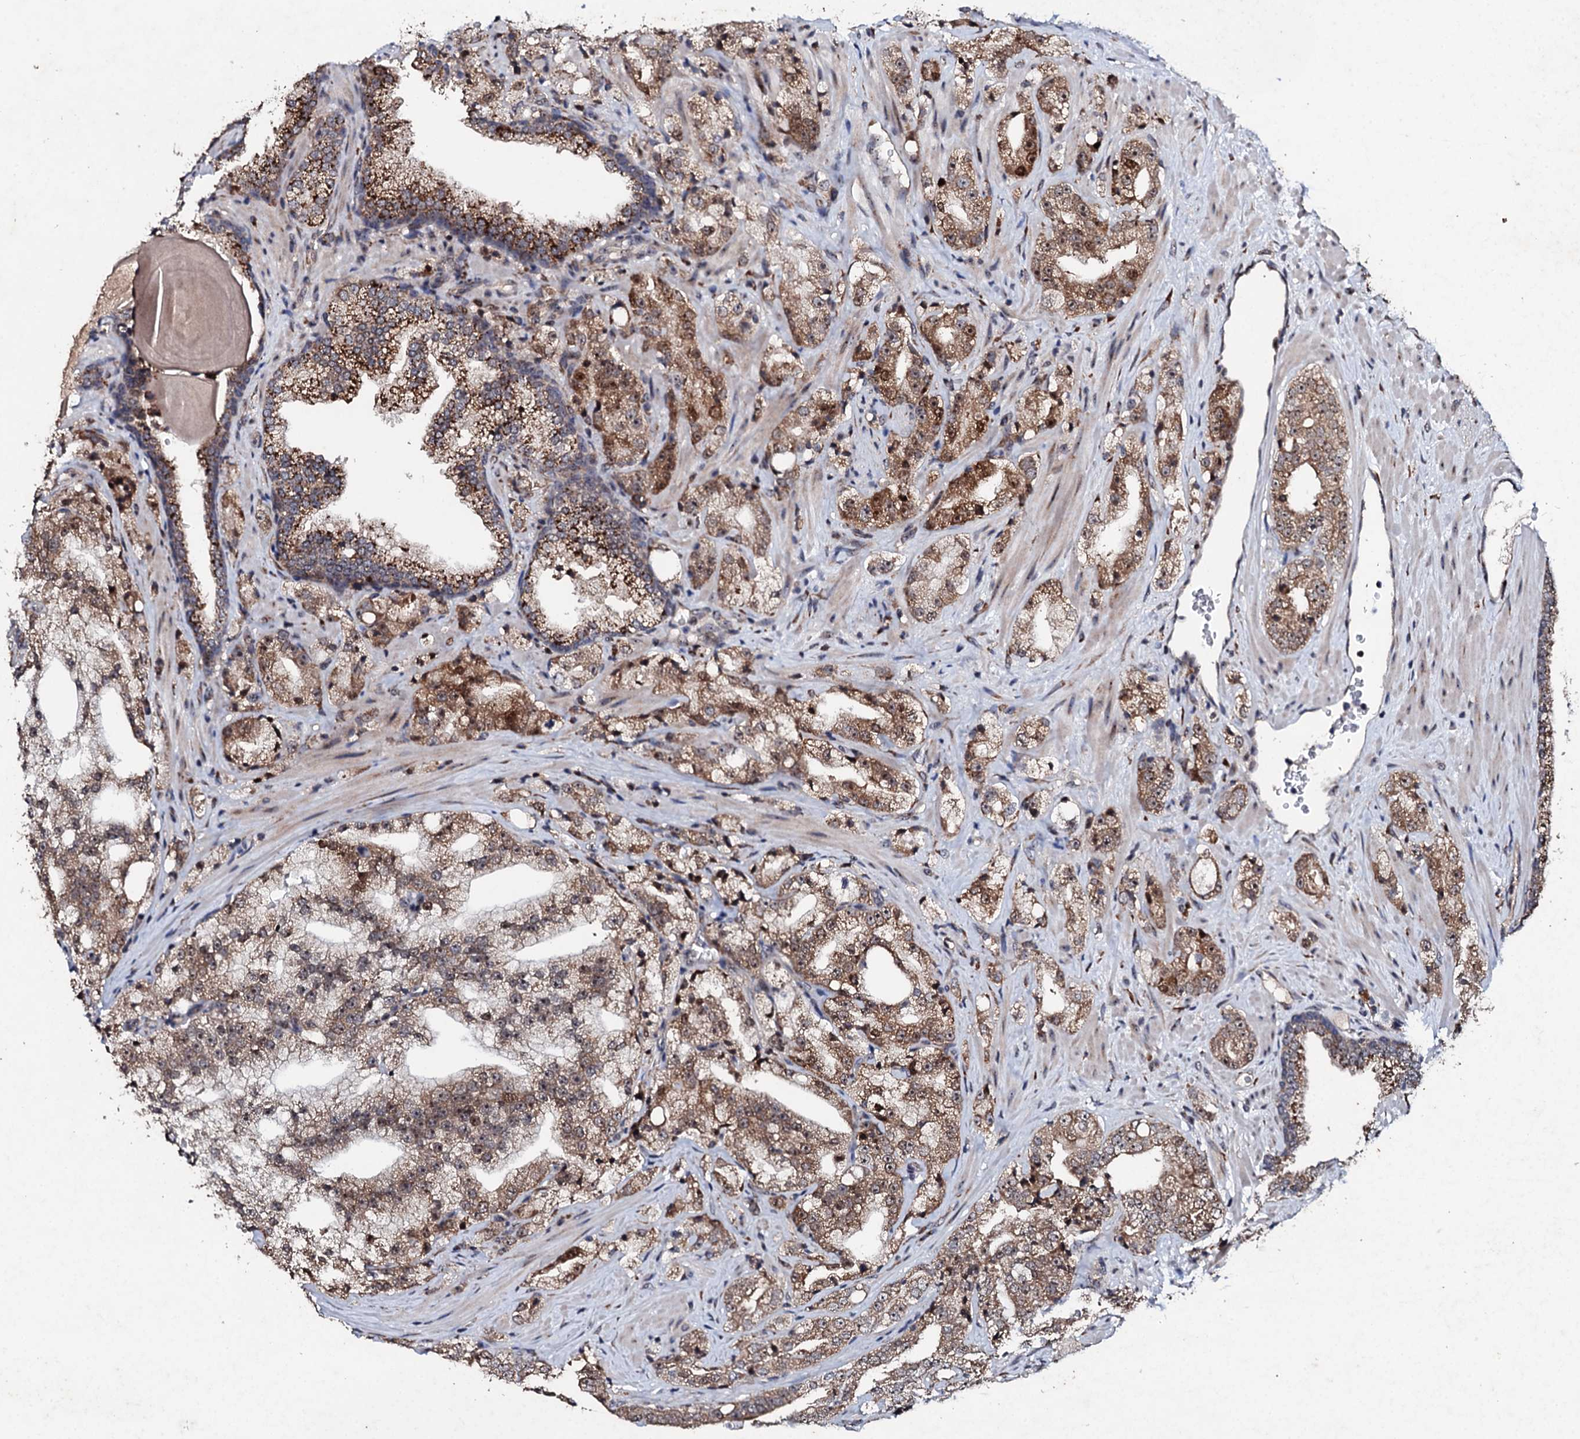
{"staining": {"intensity": "moderate", "quantity": ">75%", "location": "cytoplasmic/membranous,nuclear"}, "tissue": "prostate cancer", "cell_type": "Tumor cells", "image_type": "cancer", "snomed": [{"axis": "morphology", "description": "Adenocarcinoma, High grade"}, {"axis": "topography", "description": "Prostate"}], "caption": "Brown immunohistochemical staining in high-grade adenocarcinoma (prostate) reveals moderate cytoplasmic/membranous and nuclear expression in about >75% of tumor cells. The staining is performed using DAB (3,3'-diaminobenzidine) brown chromogen to label protein expression. The nuclei are counter-stained blue using hematoxylin.", "gene": "FAM111A", "patient": {"sex": "male", "age": 64}}